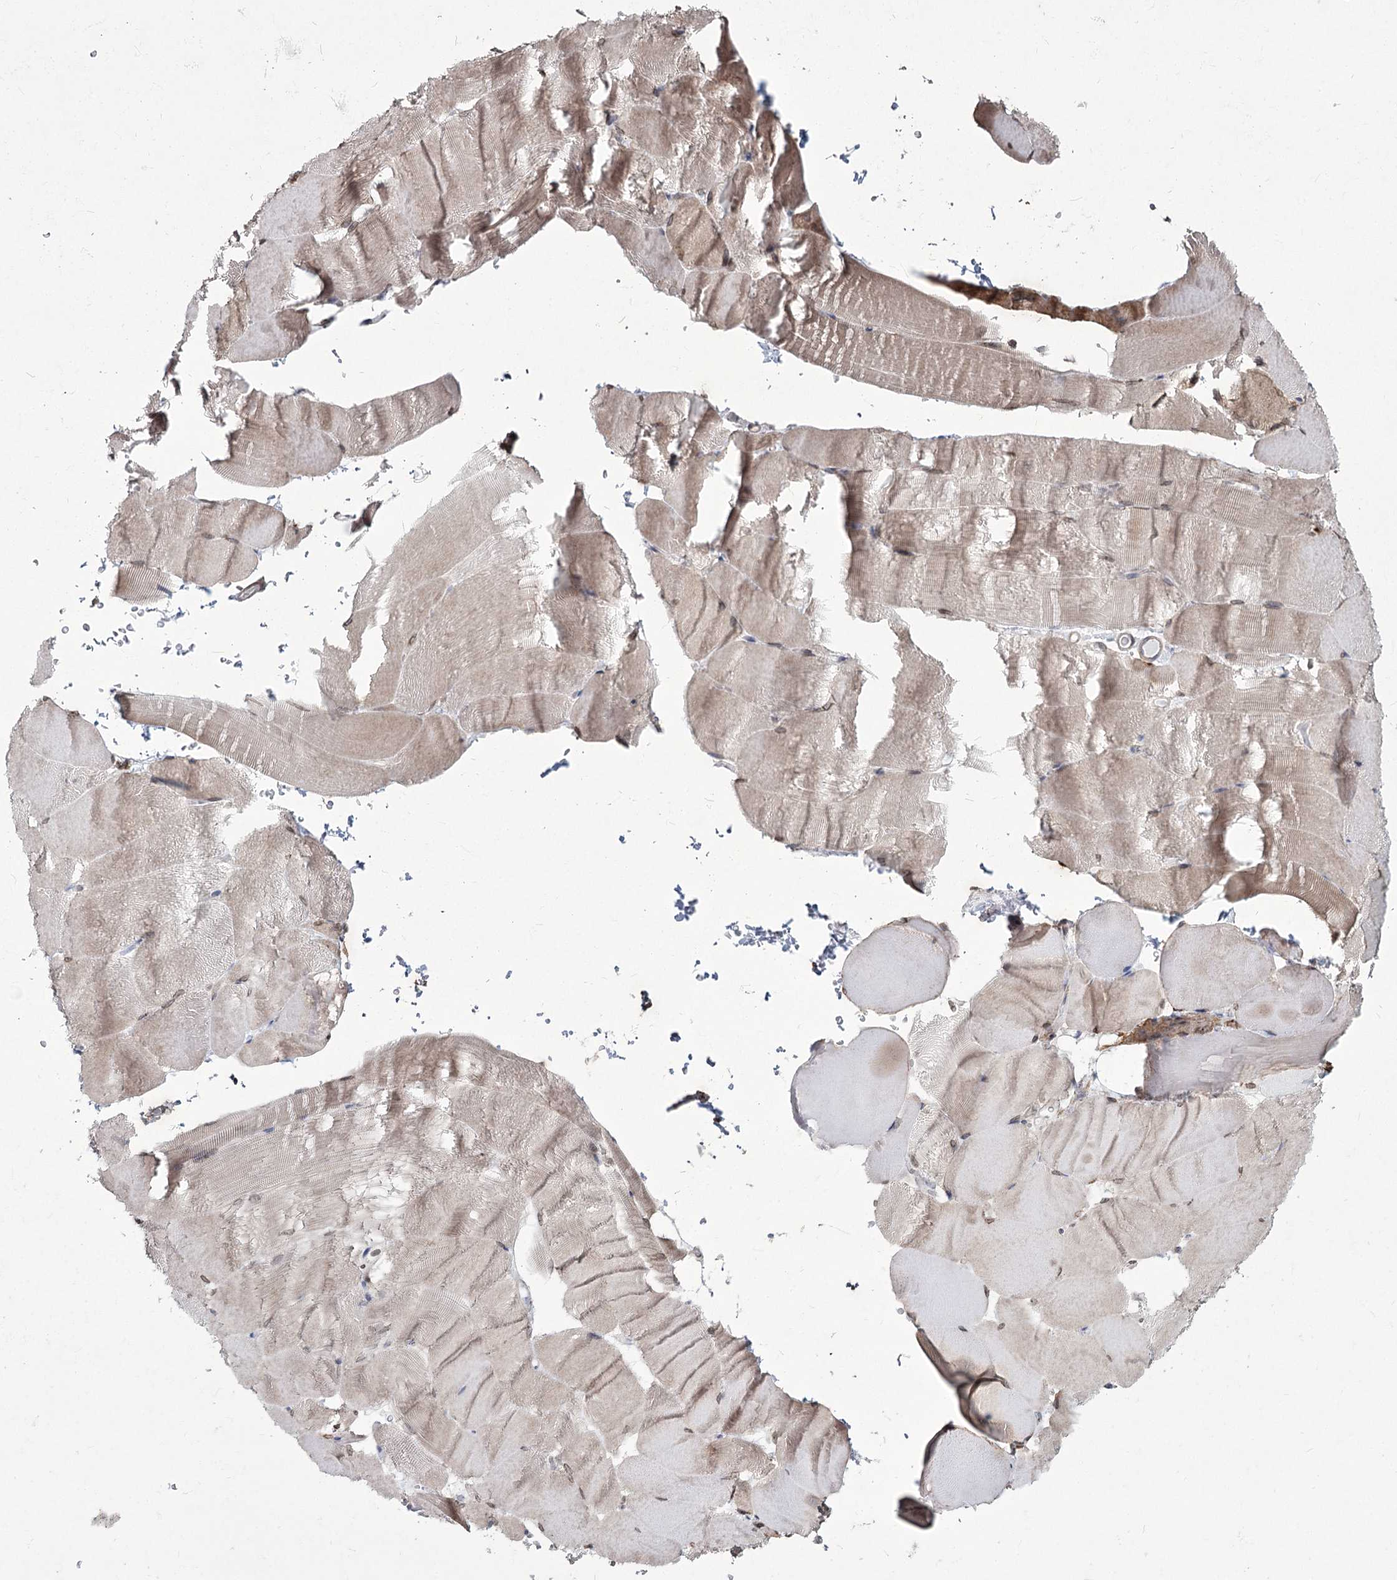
{"staining": {"intensity": "weak", "quantity": "25%-75%", "location": "cytoplasmic/membranous"}, "tissue": "skeletal muscle", "cell_type": "Myocytes", "image_type": "normal", "snomed": [{"axis": "morphology", "description": "Normal tissue, NOS"}, {"axis": "topography", "description": "Skeletal muscle"}, {"axis": "topography", "description": "Parathyroid gland"}], "caption": "This image shows immunohistochemistry staining of normal skeletal muscle, with low weak cytoplasmic/membranous positivity in approximately 25%-75% of myocytes.", "gene": "ME3", "patient": {"sex": "female", "age": 37}}